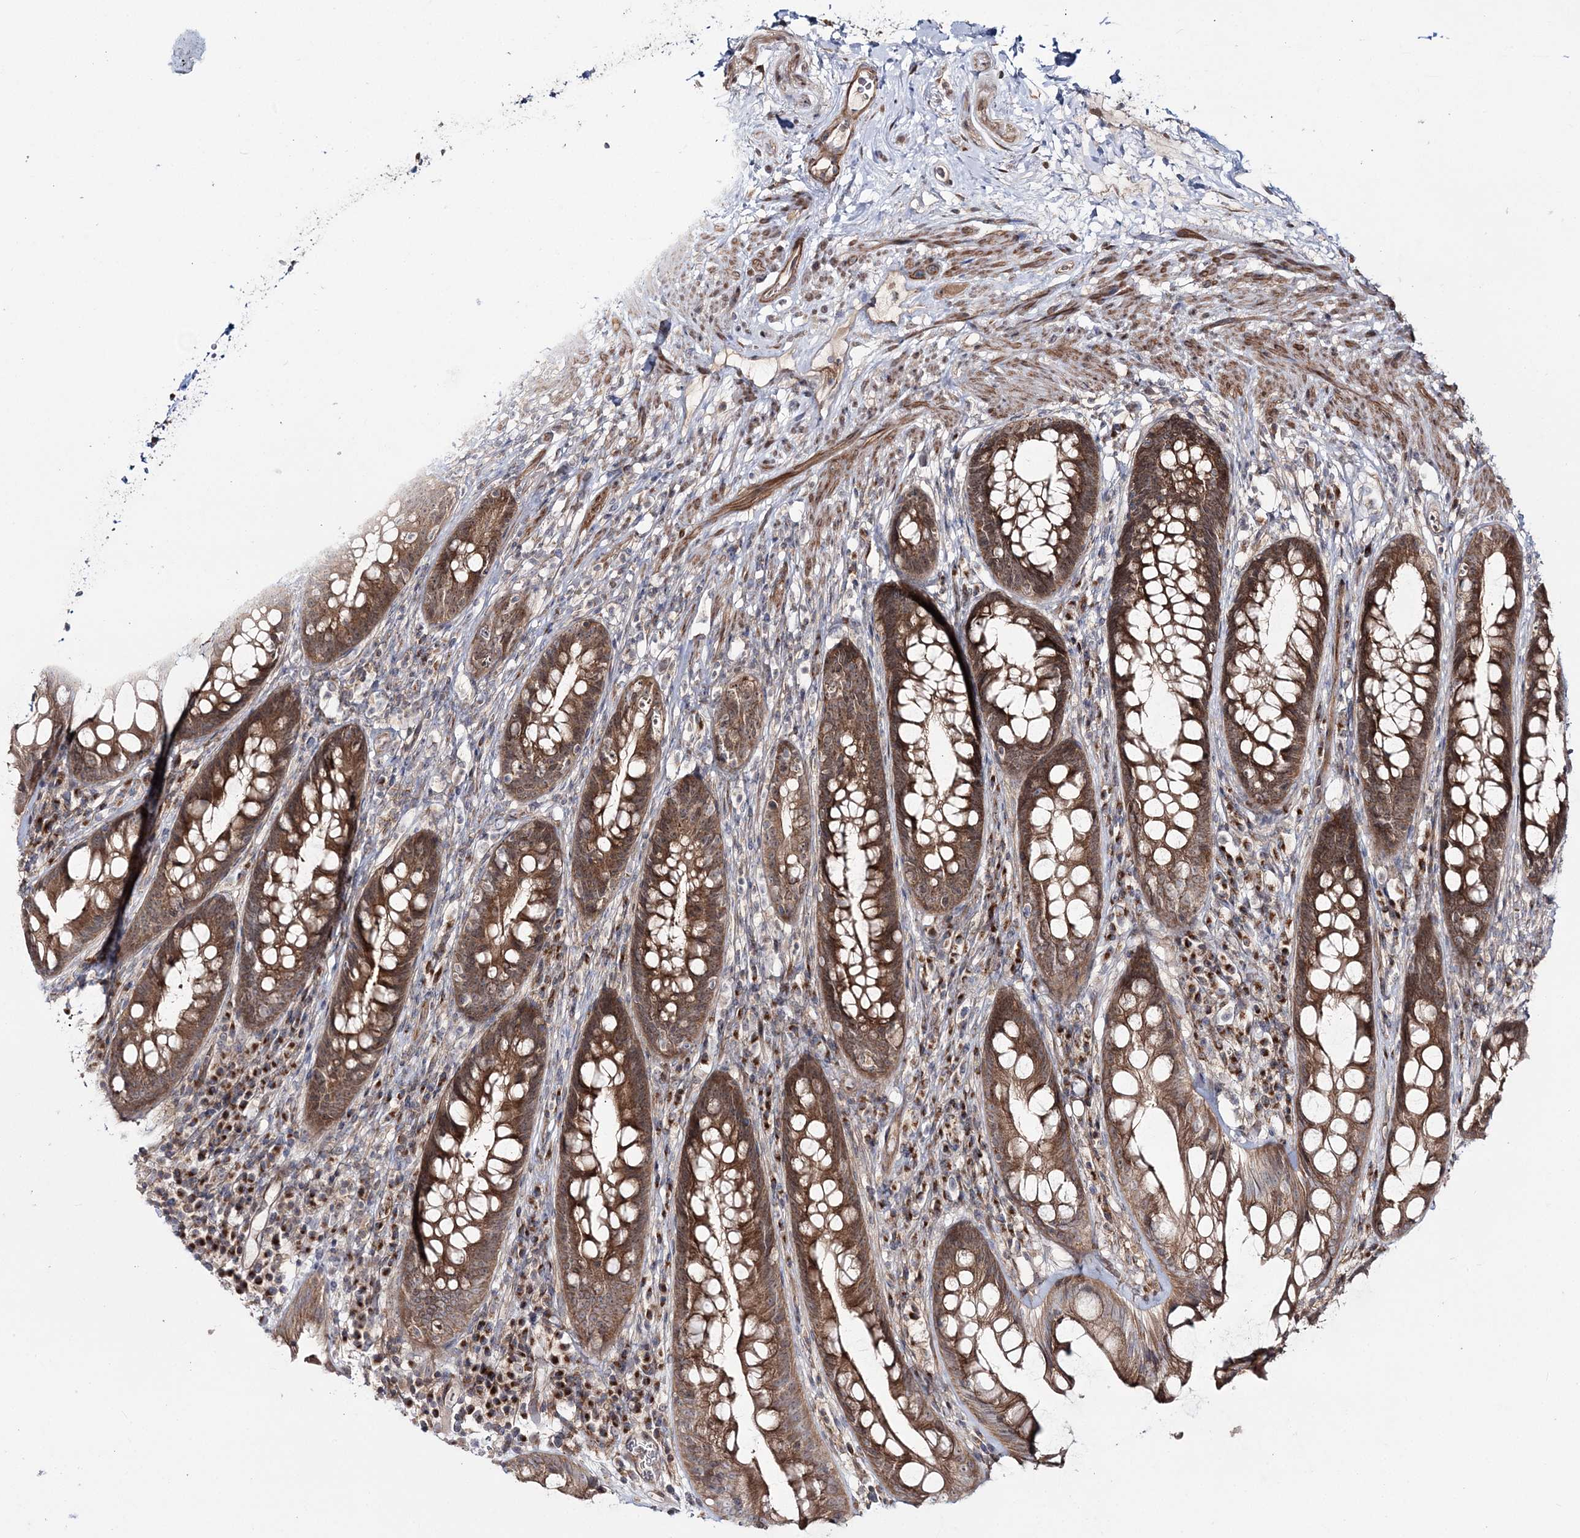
{"staining": {"intensity": "moderate", "quantity": ">75%", "location": "cytoplasmic/membranous"}, "tissue": "rectum", "cell_type": "Glandular cells", "image_type": "normal", "snomed": [{"axis": "morphology", "description": "Normal tissue, NOS"}, {"axis": "topography", "description": "Rectum"}], "caption": "An immunohistochemistry photomicrograph of benign tissue is shown. Protein staining in brown highlights moderate cytoplasmic/membranous positivity in rectum within glandular cells.", "gene": "MOCS2", "patient": {"sex": "male", "age": 74}}